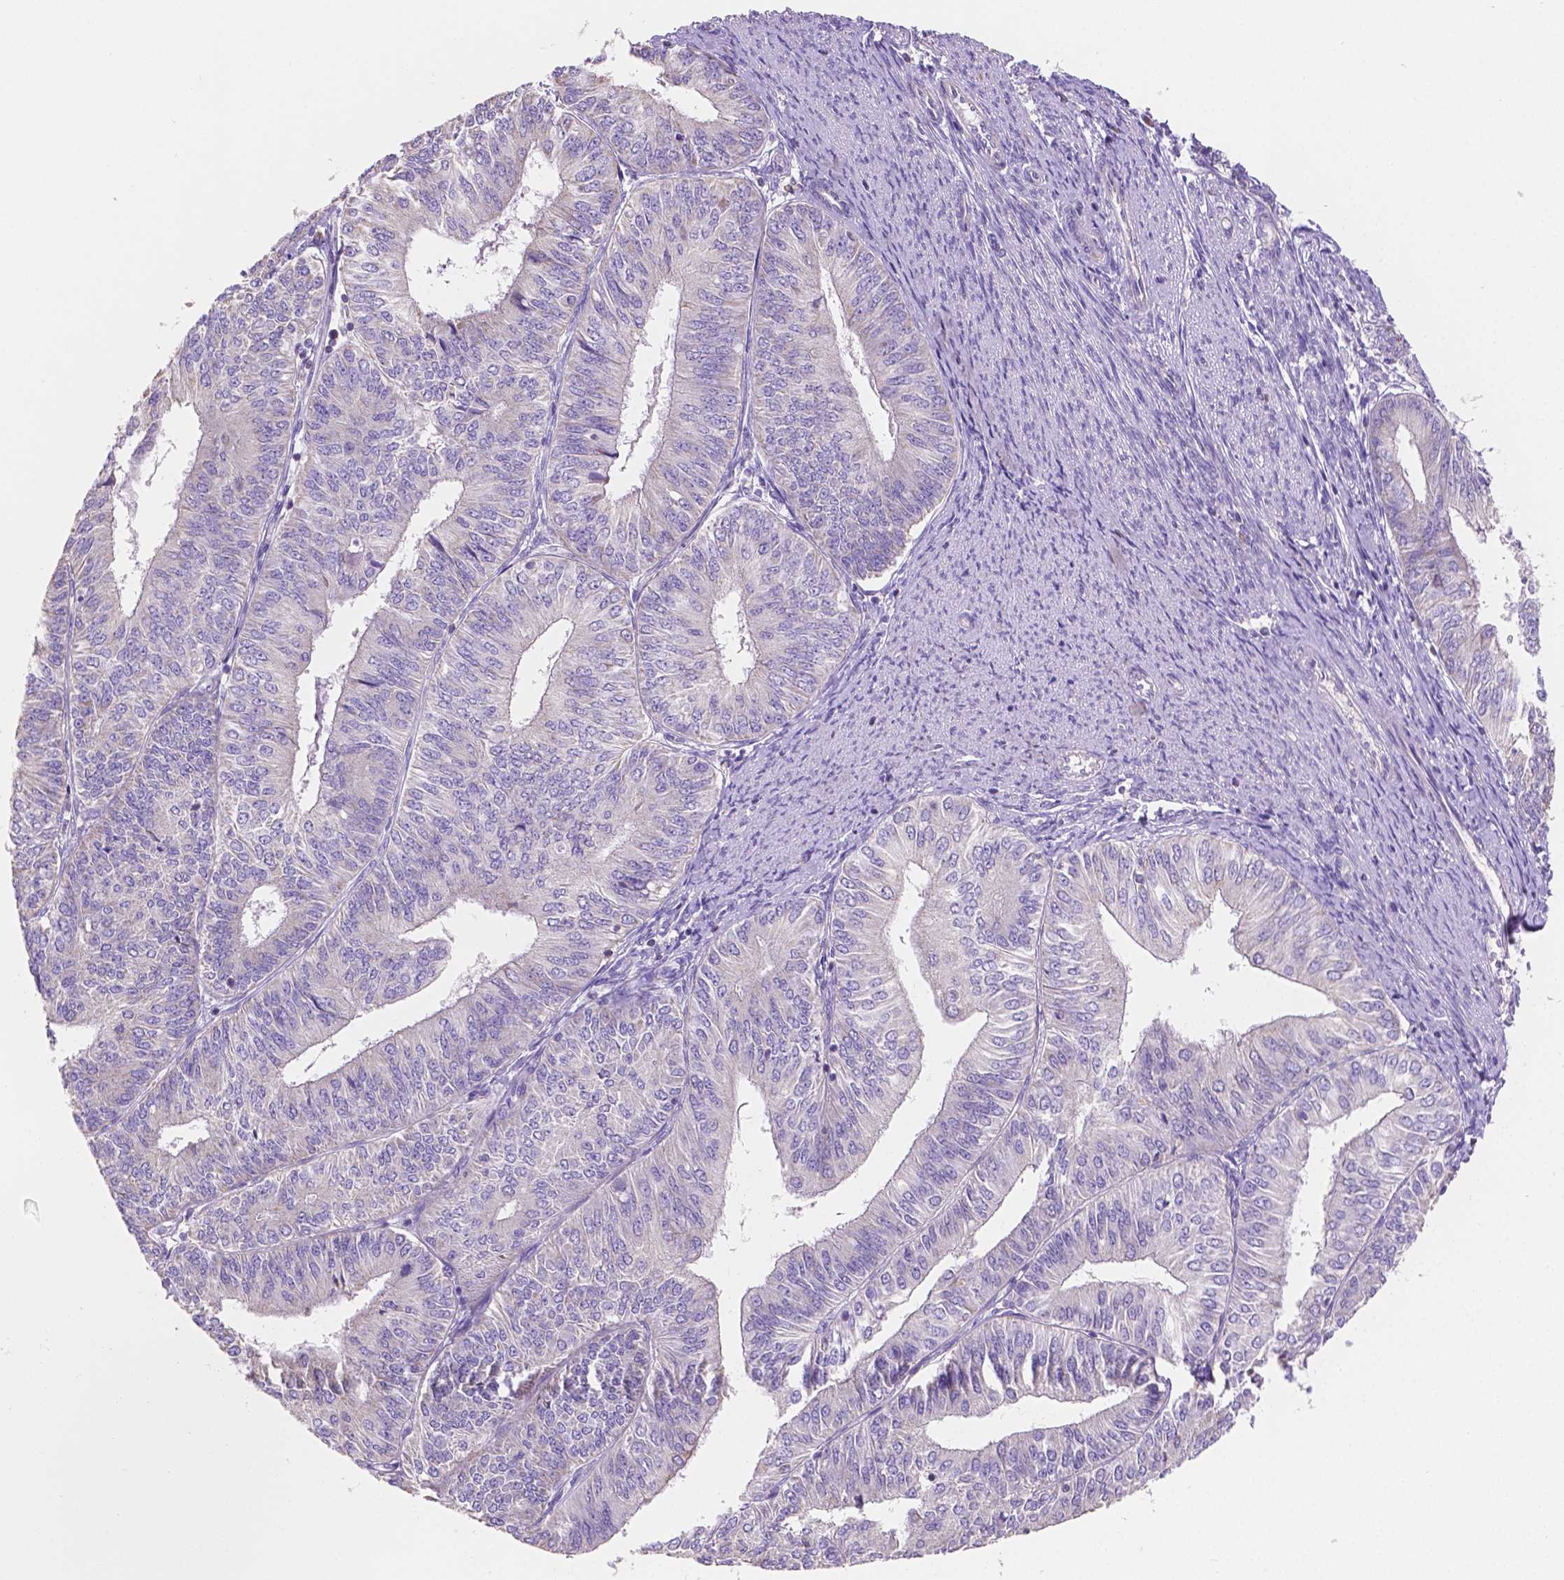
{"staining": {"intensity": "negative", "quantity": "none", "location": "none"}, "tissue": "endometrial cancer", "cell_type": "Tumor cells", "image_type": "cancer", "snomed": [{"axis": "morphology", "description": "Adenocarcinoma, NOS"}, {"axis": "topography", "description": "Endometrium"}], "caption": "Histopathology image shows no protein expression in tumor cells of endometrial adenocarcinoma tissue.", "gene": "TMEM130", "patient": {"sex": "female", "age": 58}}